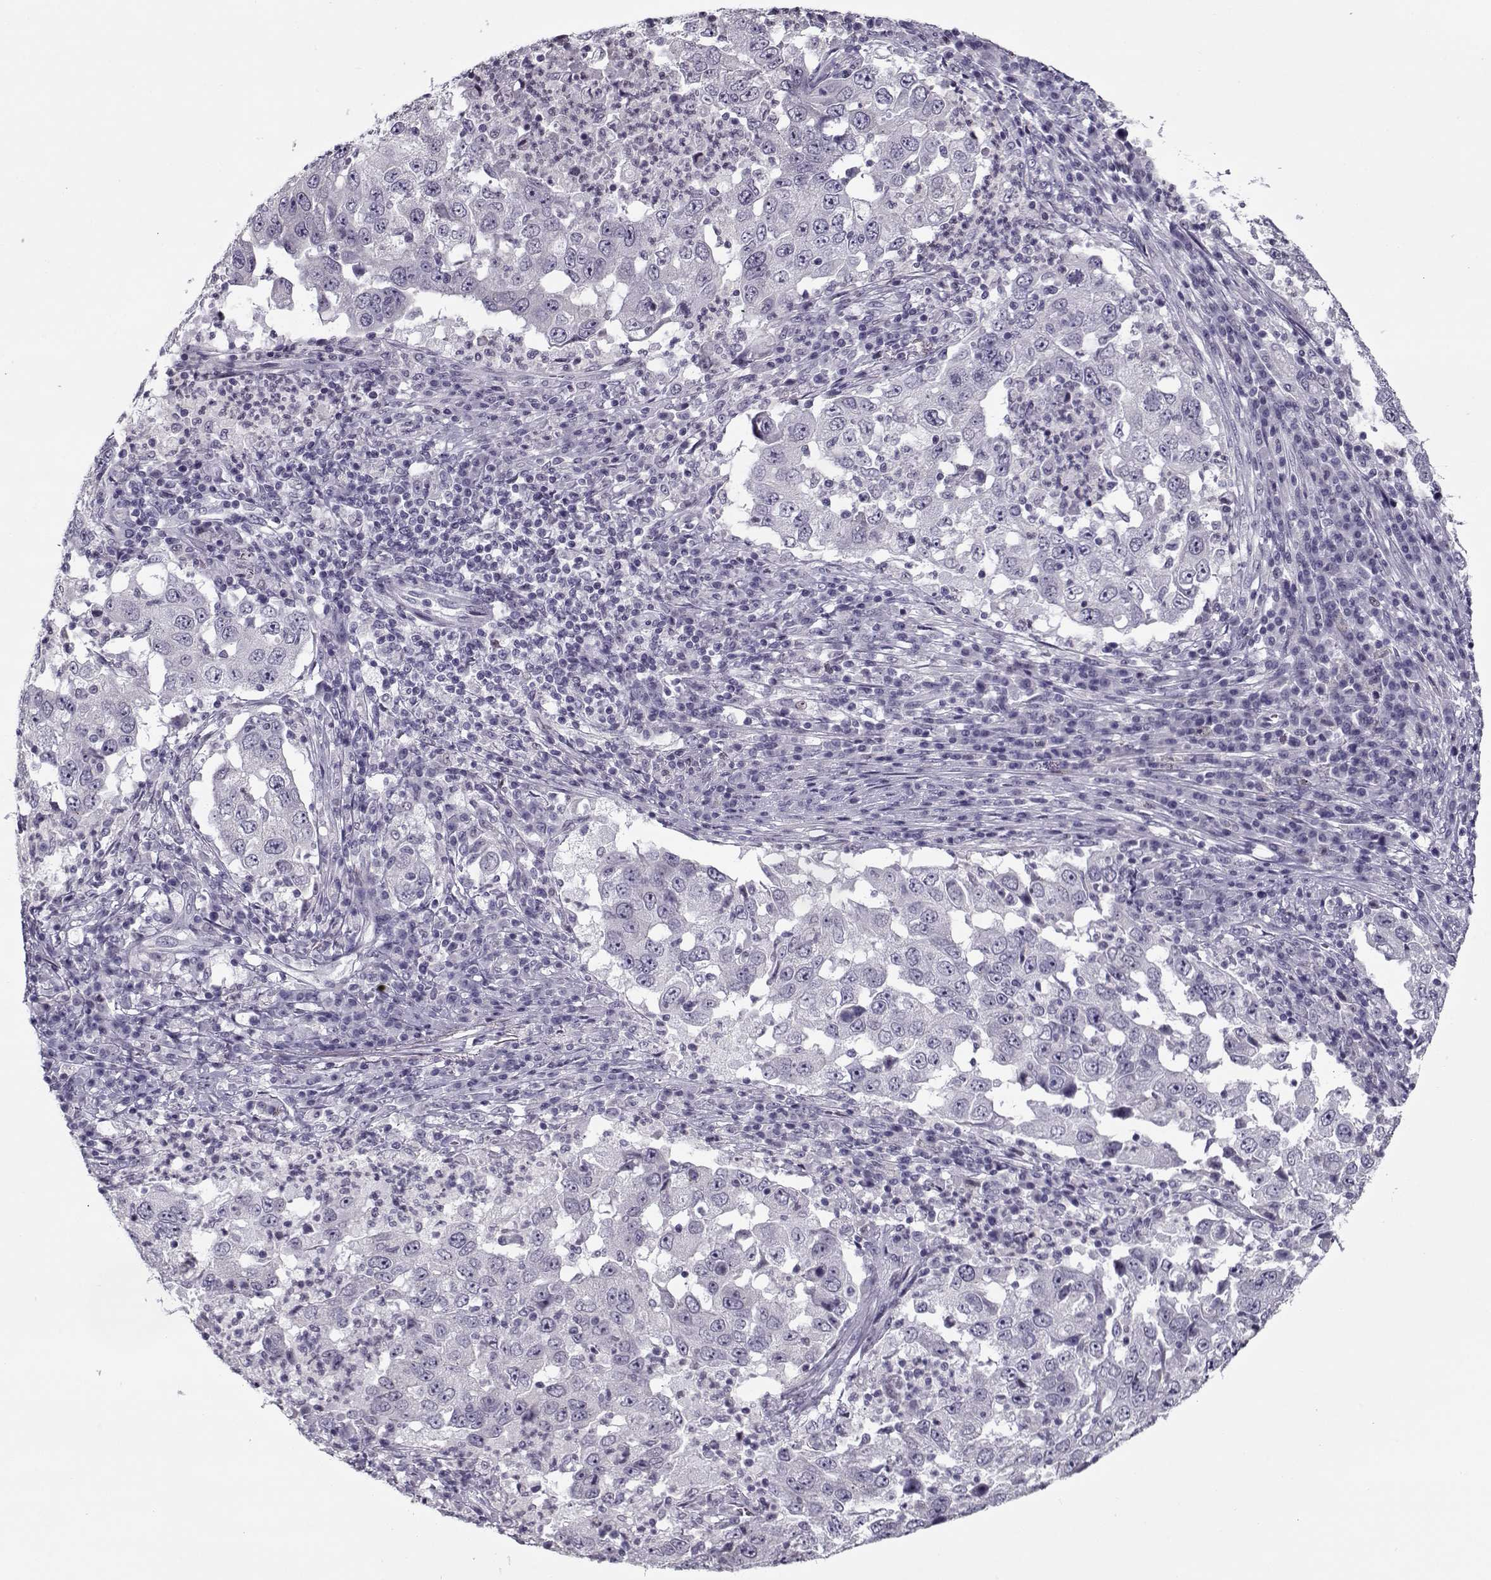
{"staining": {"intensity": "negative", "quantity": "none", "location": "none"}, "tissue": "lung cancer", "cell_type": "Tumor cells", "image_type": "cancer", "snomed": [{"axis": "morphology", "description": "Adenocarcinoma, NOS"}, {"axis": "topography", "description": "Lung"}], "caption": "DAB immunohistochemical staining of lung cancer (adenocarcinoma) shows no significant staining in tumor cells.", "gene": "CIBAR1", "patient": {"sex": "male", "age": 73}}